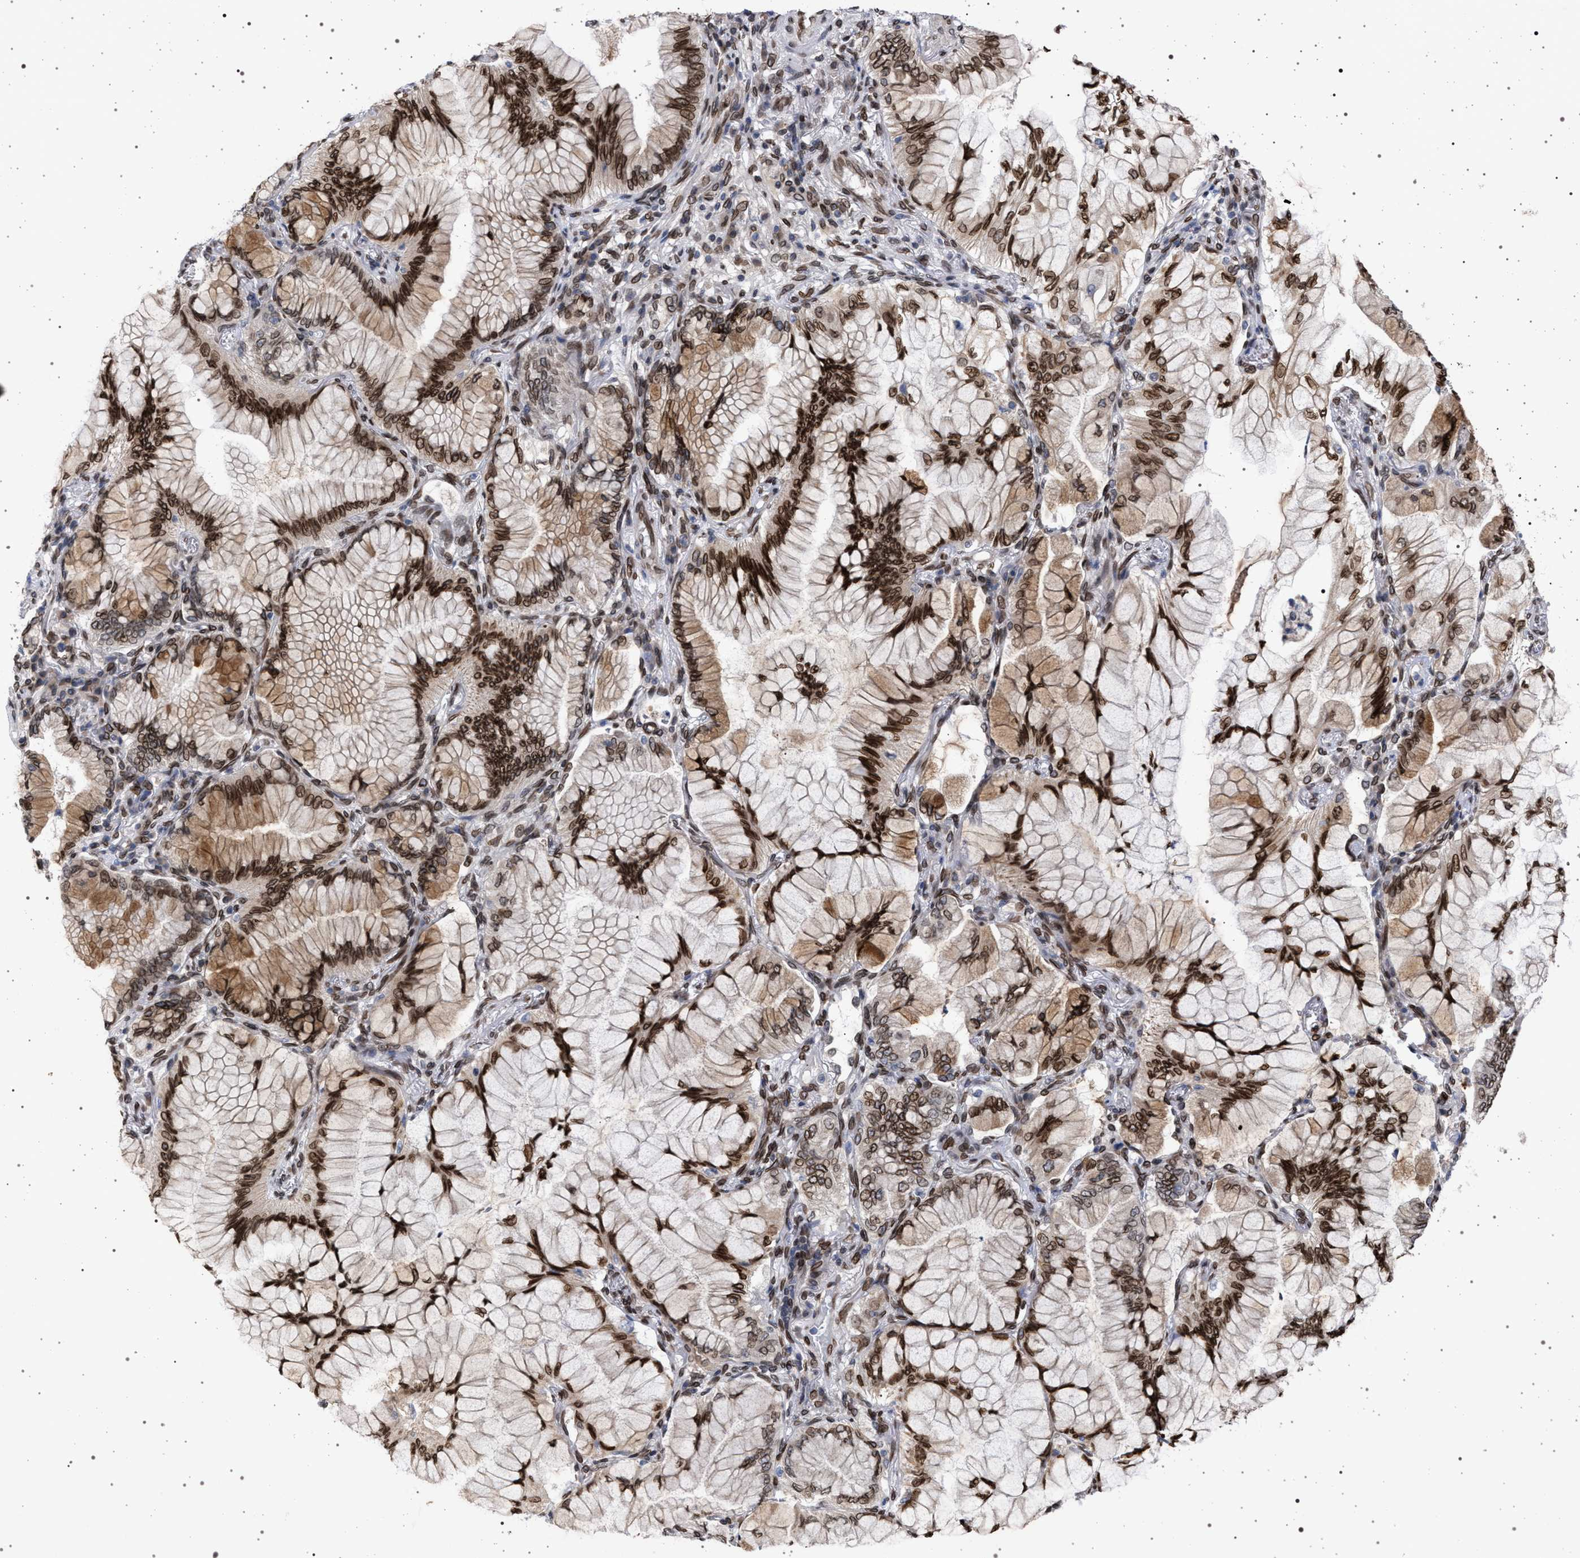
{"staining": {"intensity": "strong", "quantity": ">75%", "location": "cytoplasmic/membranous,nuclear"}, "tissue": "lung cancer", "cell_type": "Tumor cells", "image_type": "cancer", "snomed": [{"axis": "morphology", "description": "Adenocarcinoma, NOS"}, {"axis": "topography", "description": "Lung"}], "caption": "The image reveals immunohistochemical staining of lung adenocarcinoma. There is strong cytoplasmic/membranous and nuclear expression is identified in about >75% of tumor cells.", "gene": "ING2", "patient": {"sex": "female", "age": 70}}